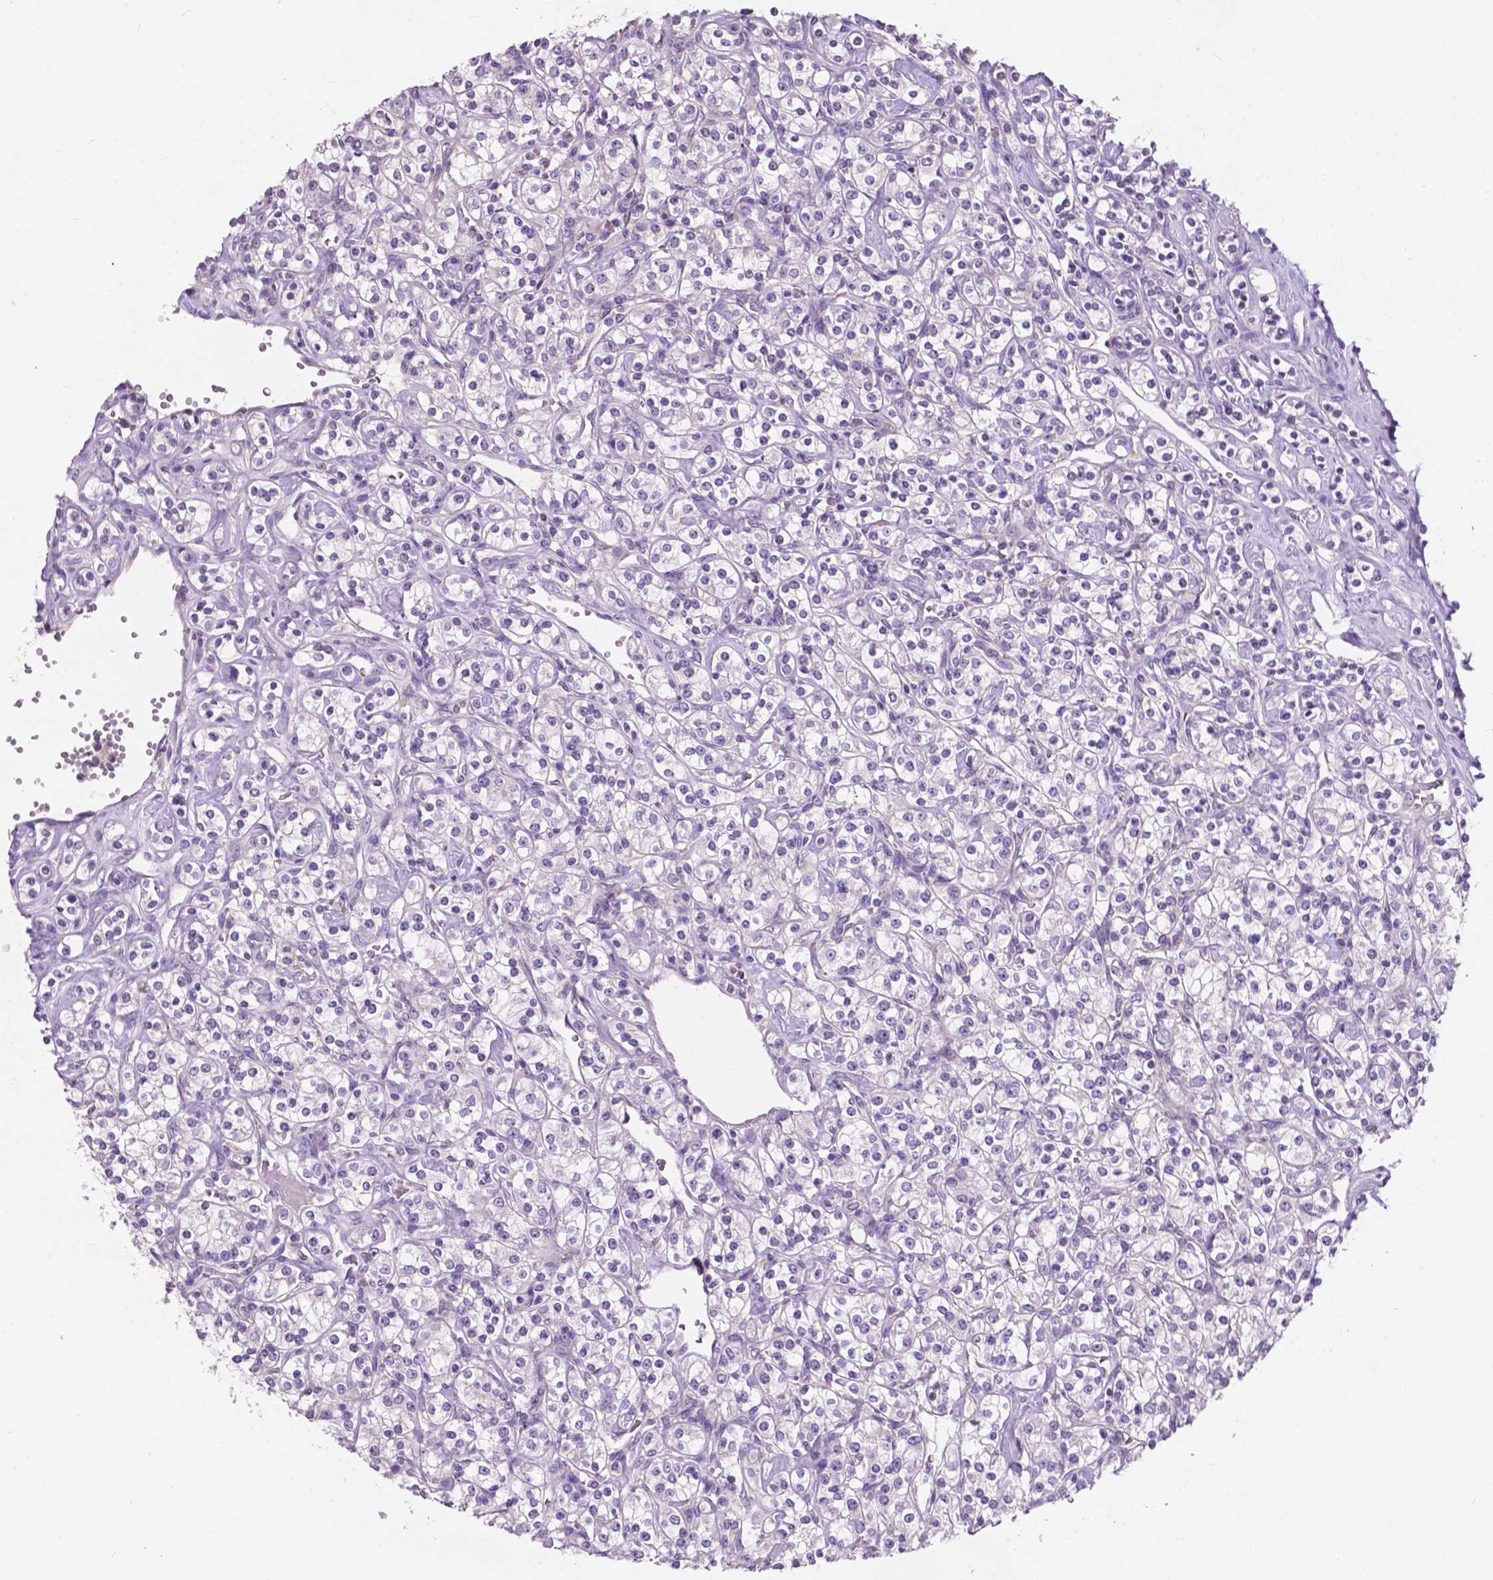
{"staining": {"intensity": "negative", "quantity": "none", "location": "none"}, "tissue": "renal cancer", "cell_type": "Tumor cells", "image_type": "cancer", "snomed": [{"axis": "morphology", "description": "Adenocarcinoma, NOS"}, {"axis": "topography", "description": "Kidney"}], "caption": "A high-resolution histopathology image shows immunohistochemistry staining of renal cancer (adenocarcinoma), which reveals no significant expression in tumor cells. (DAB IHC, high magnification).", "gene": "IREB2", "patient": {"sex": "male", "age": 77}}